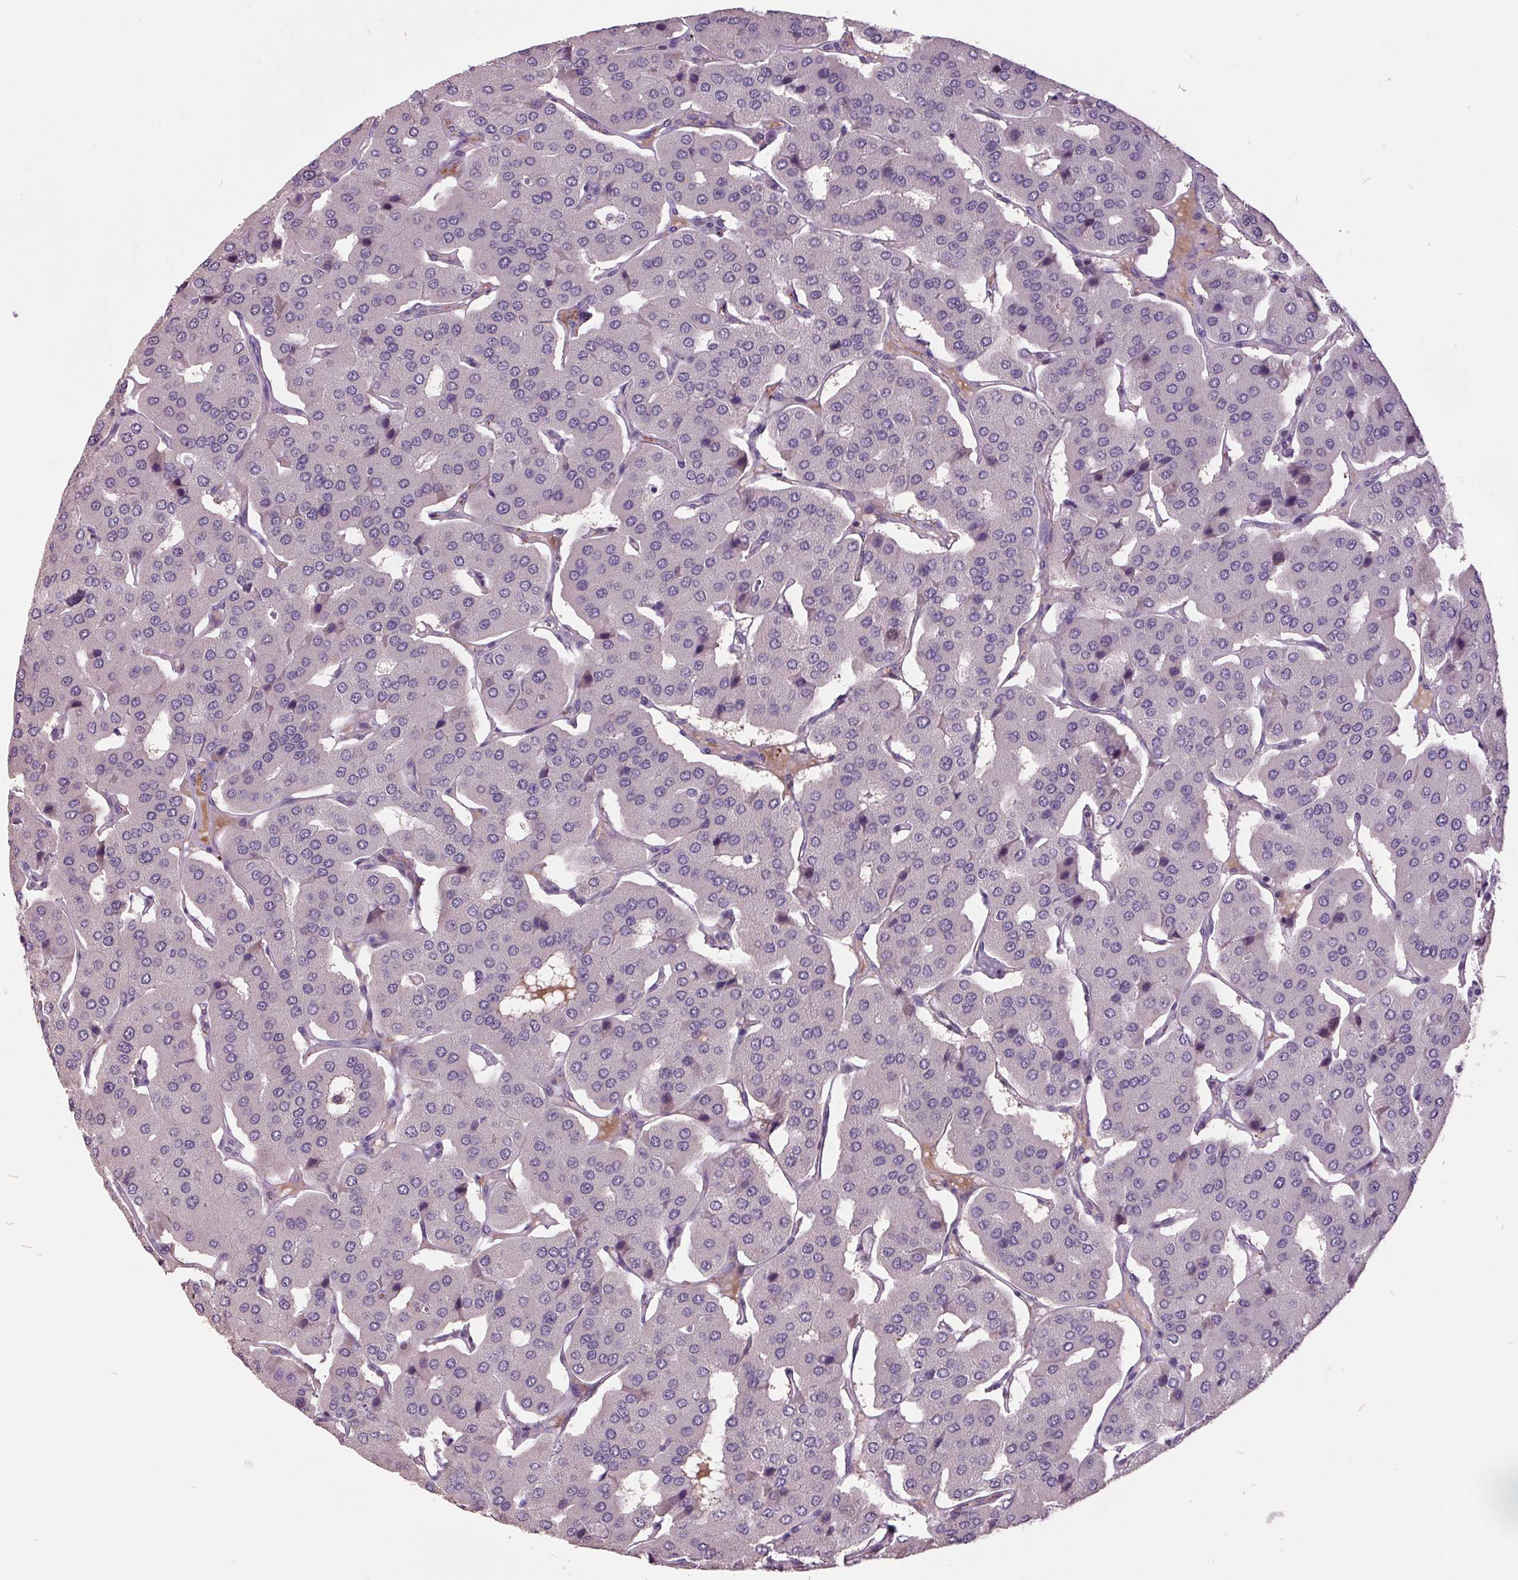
{"staining": {"intensity": "negative", "quantity": "none", "location": "none"}, "tissue": "parathyroid gland", "cell_type": "Glandular cells", "image_type": "normal", "snomed": [{"axis": "morphology", "description": "Normal tissue, NOS"}, {"axis": "morphology", "description": "Adenoma, NOS"}, {"axis": "topography", "description": "Parathyroid gland"}], "caption": "An immunohistochemistry micrograph of benign parathyroid gland is shown. There is no staining in glandular cells of parathyroid gland. Brightfield microscopy of immunohistochemistry (IHC) stained with DAB (3,3'-diaminobenzidine) (brown) and hematoxylin (blue), captured at high magnification.", "gene": "C2orf16", "patient": {"sex": "female", "age": 86}}